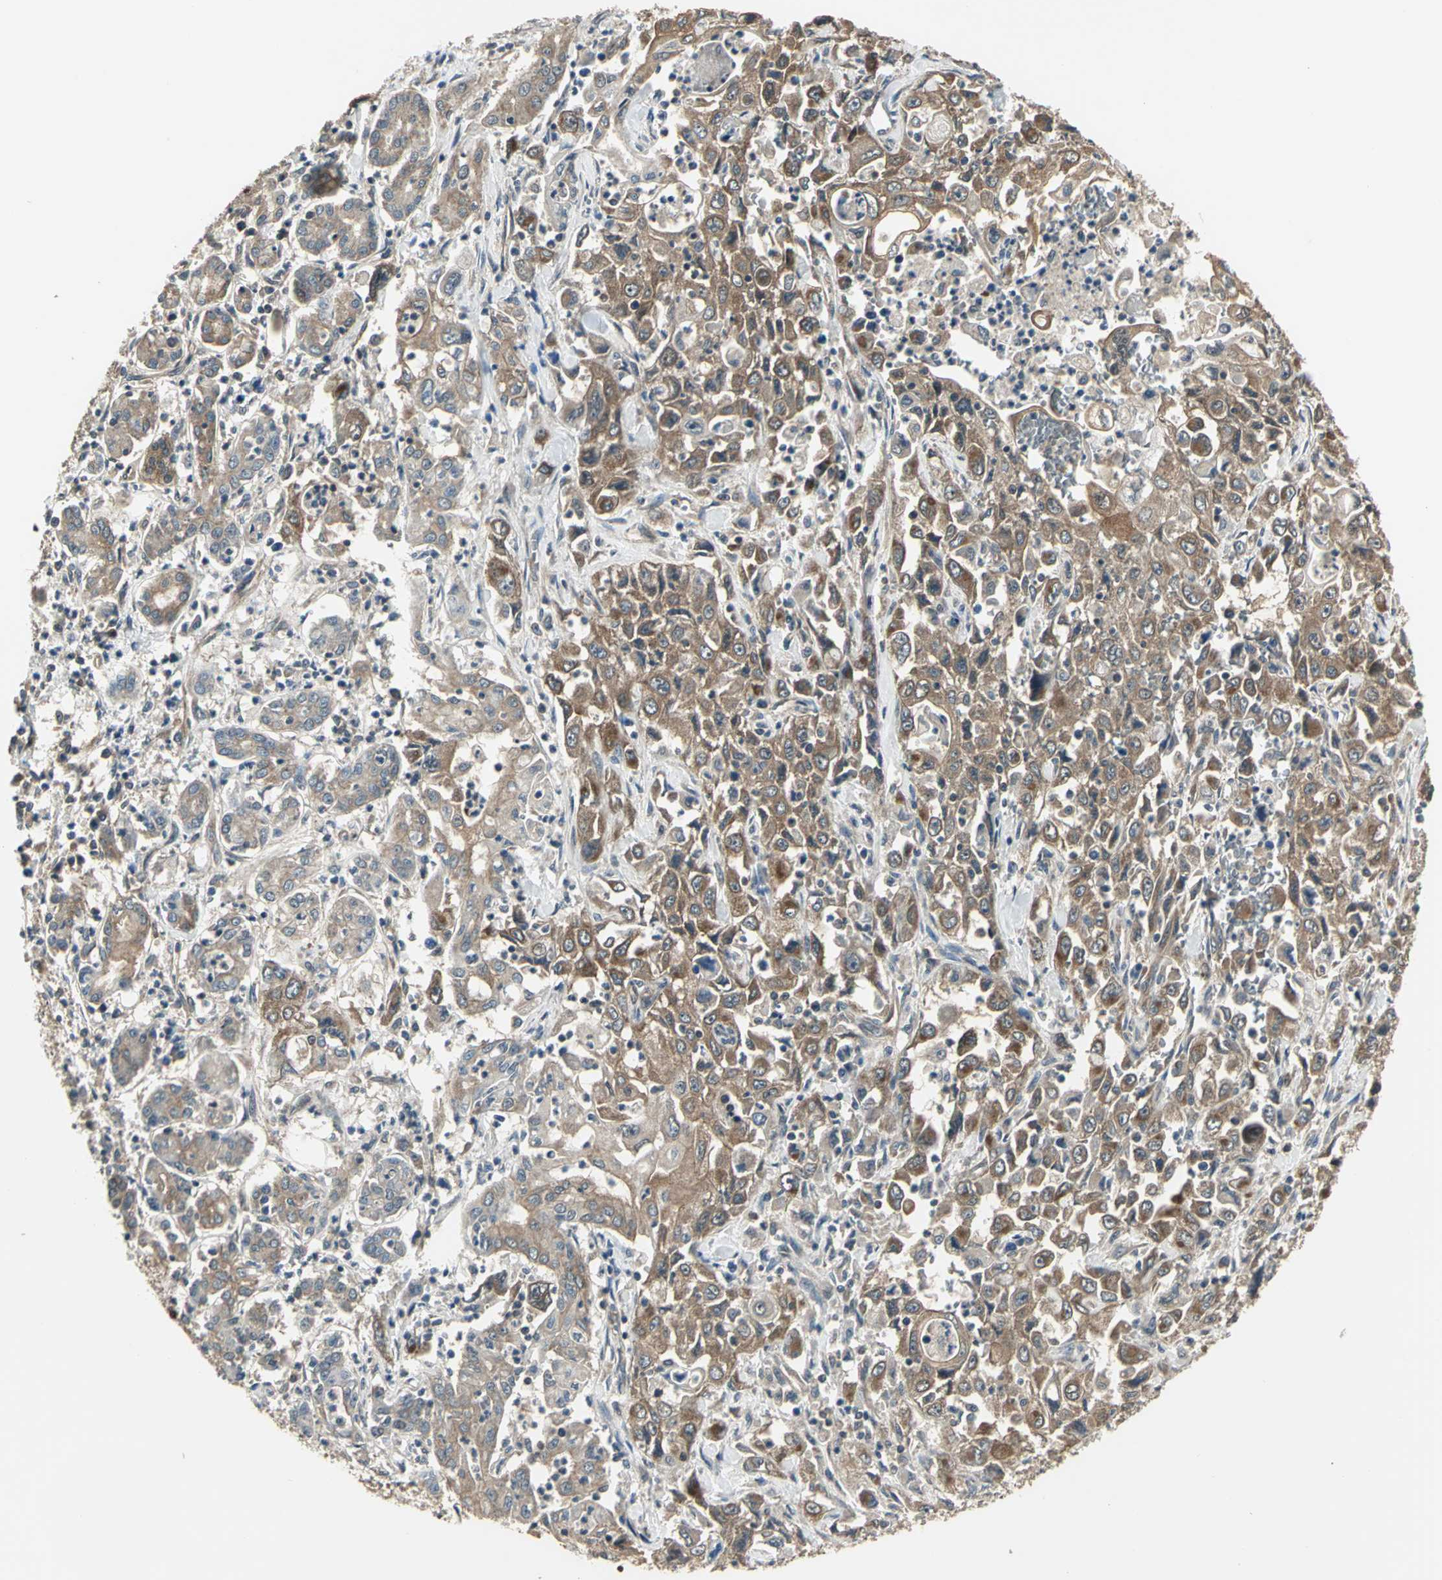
{"staining": {"intensity": "moderate", "quantity": ">75%", "location": "cytoplasmic/membranous"}, "tissue": "pancreatic cancer", "cell_type": "Tumor cells", "image_type": "cancer", "snomed": [{"axis": "morphology", "description": "Adenocarcinoma, NOS"}, {"axis": "topography", "description": "Pancreas"}], "caption": "Immunohistochemical staining of human pancreatic cancer (adenocarcinoma) reveals medium levels of moderate cytoplasmic/membranous expression in approximately >75% of tumor cells.", "gene": "PFDN1", "patient": {"sex": "male", "age": 70}}